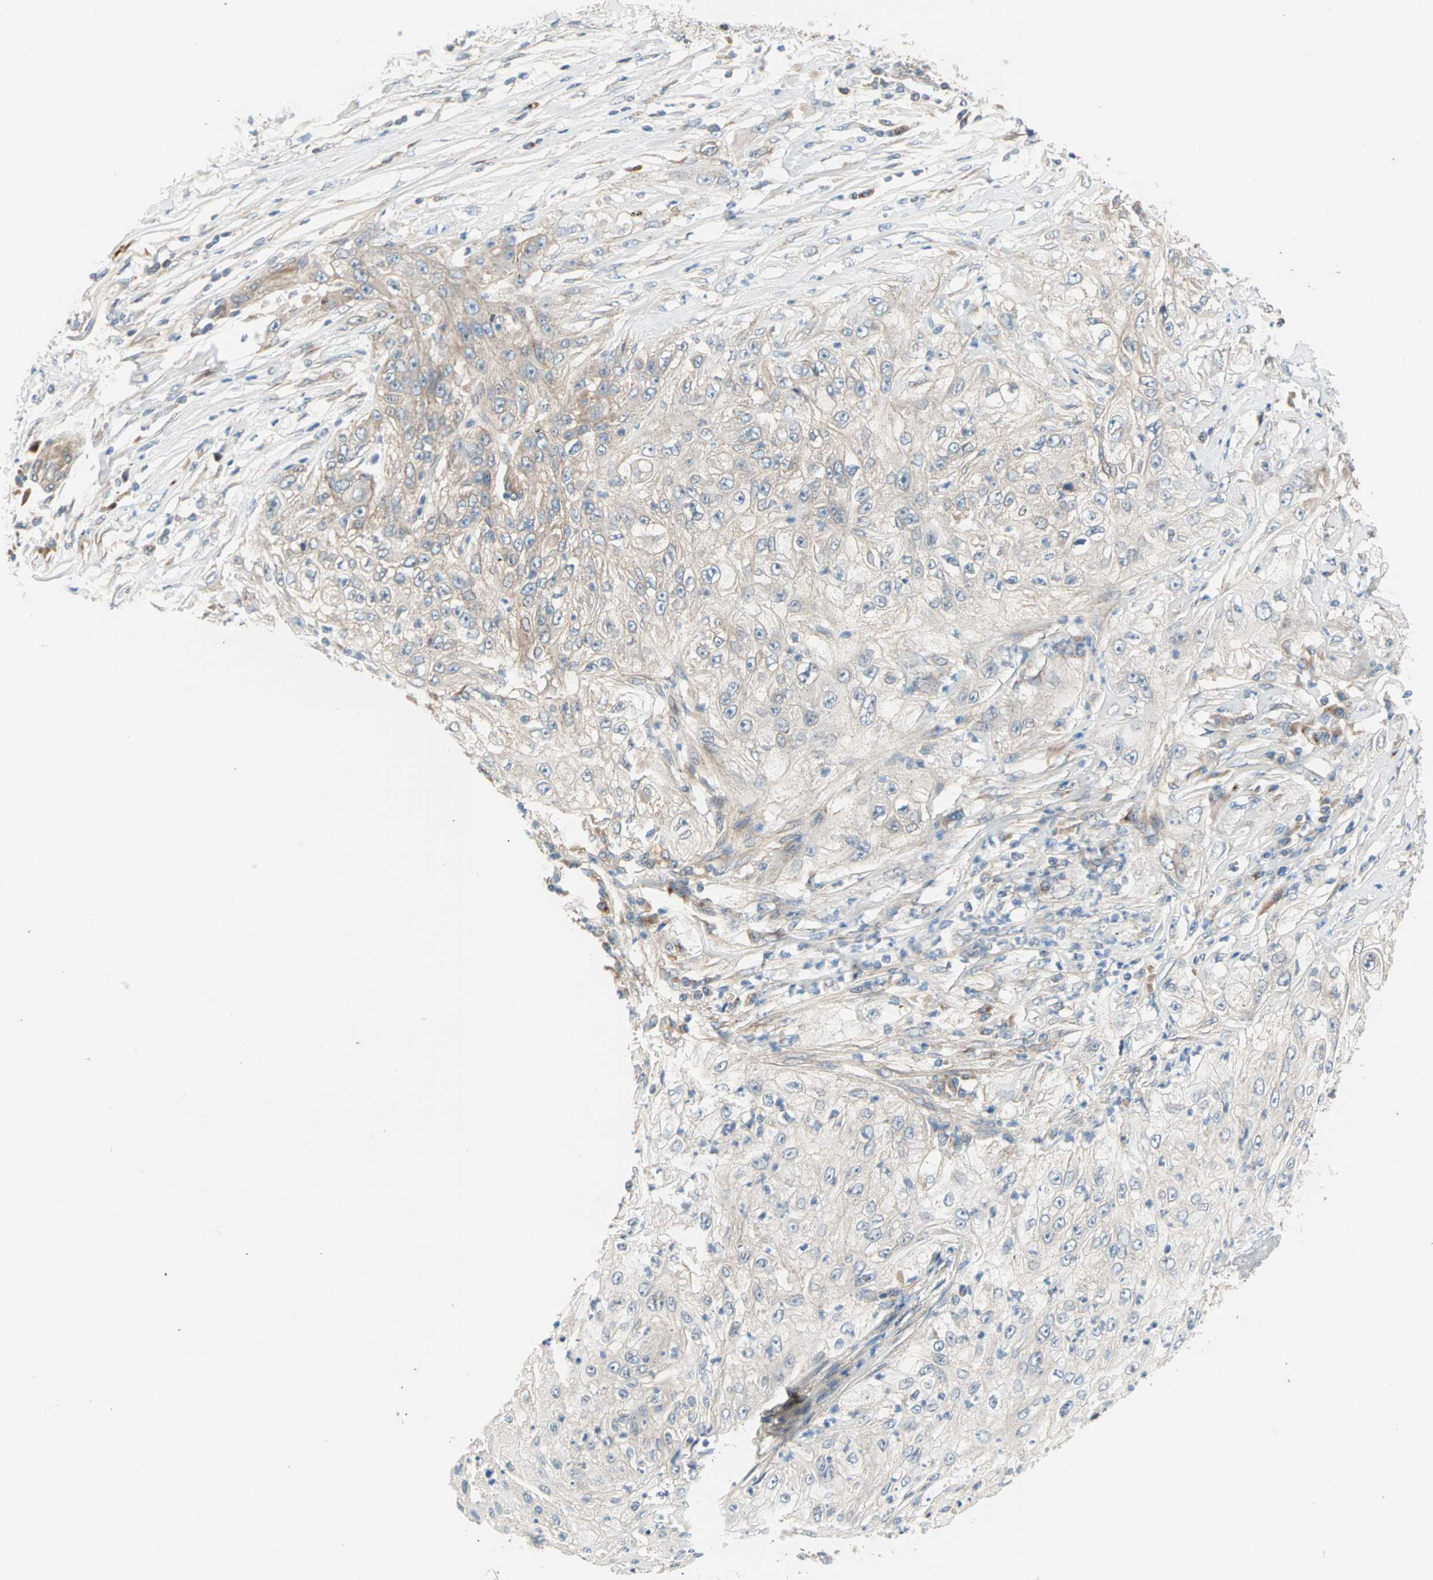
{"staining": {"intensity": "negative", "quantity": "none", "location": "none"}, "tissue": "lung cancer", "cell_type": "Tumor cells", "image_type": "cancer", "snomed": [{"axis": "morphology", "description": "Inflammation, NOS"}, {"axis": "morphology", "description": "Squamous cell carcinoma, NOS"}, {"axis": "topography", "description": "Lymph node"}, {"axis": "topography", "description": "Soft tissue"}, {"axis": "topography", "description": "Lung"}], "caption": "This image is of lung squamous cell carcinoma stained with immunohistochemistry (IHC) to label a protein in brown with the nuclei are counter-stained blue. There is no expression in tumor cells. The staining was performed using DAB (3,3'-diaminobenzidine) to visualize the protein expression in brown, while the nuclei were stained in blue with hematoxylin (Magnification: 20x).", "gene": "PDE8A", "patient": {"sex": "male", "age": 66}}